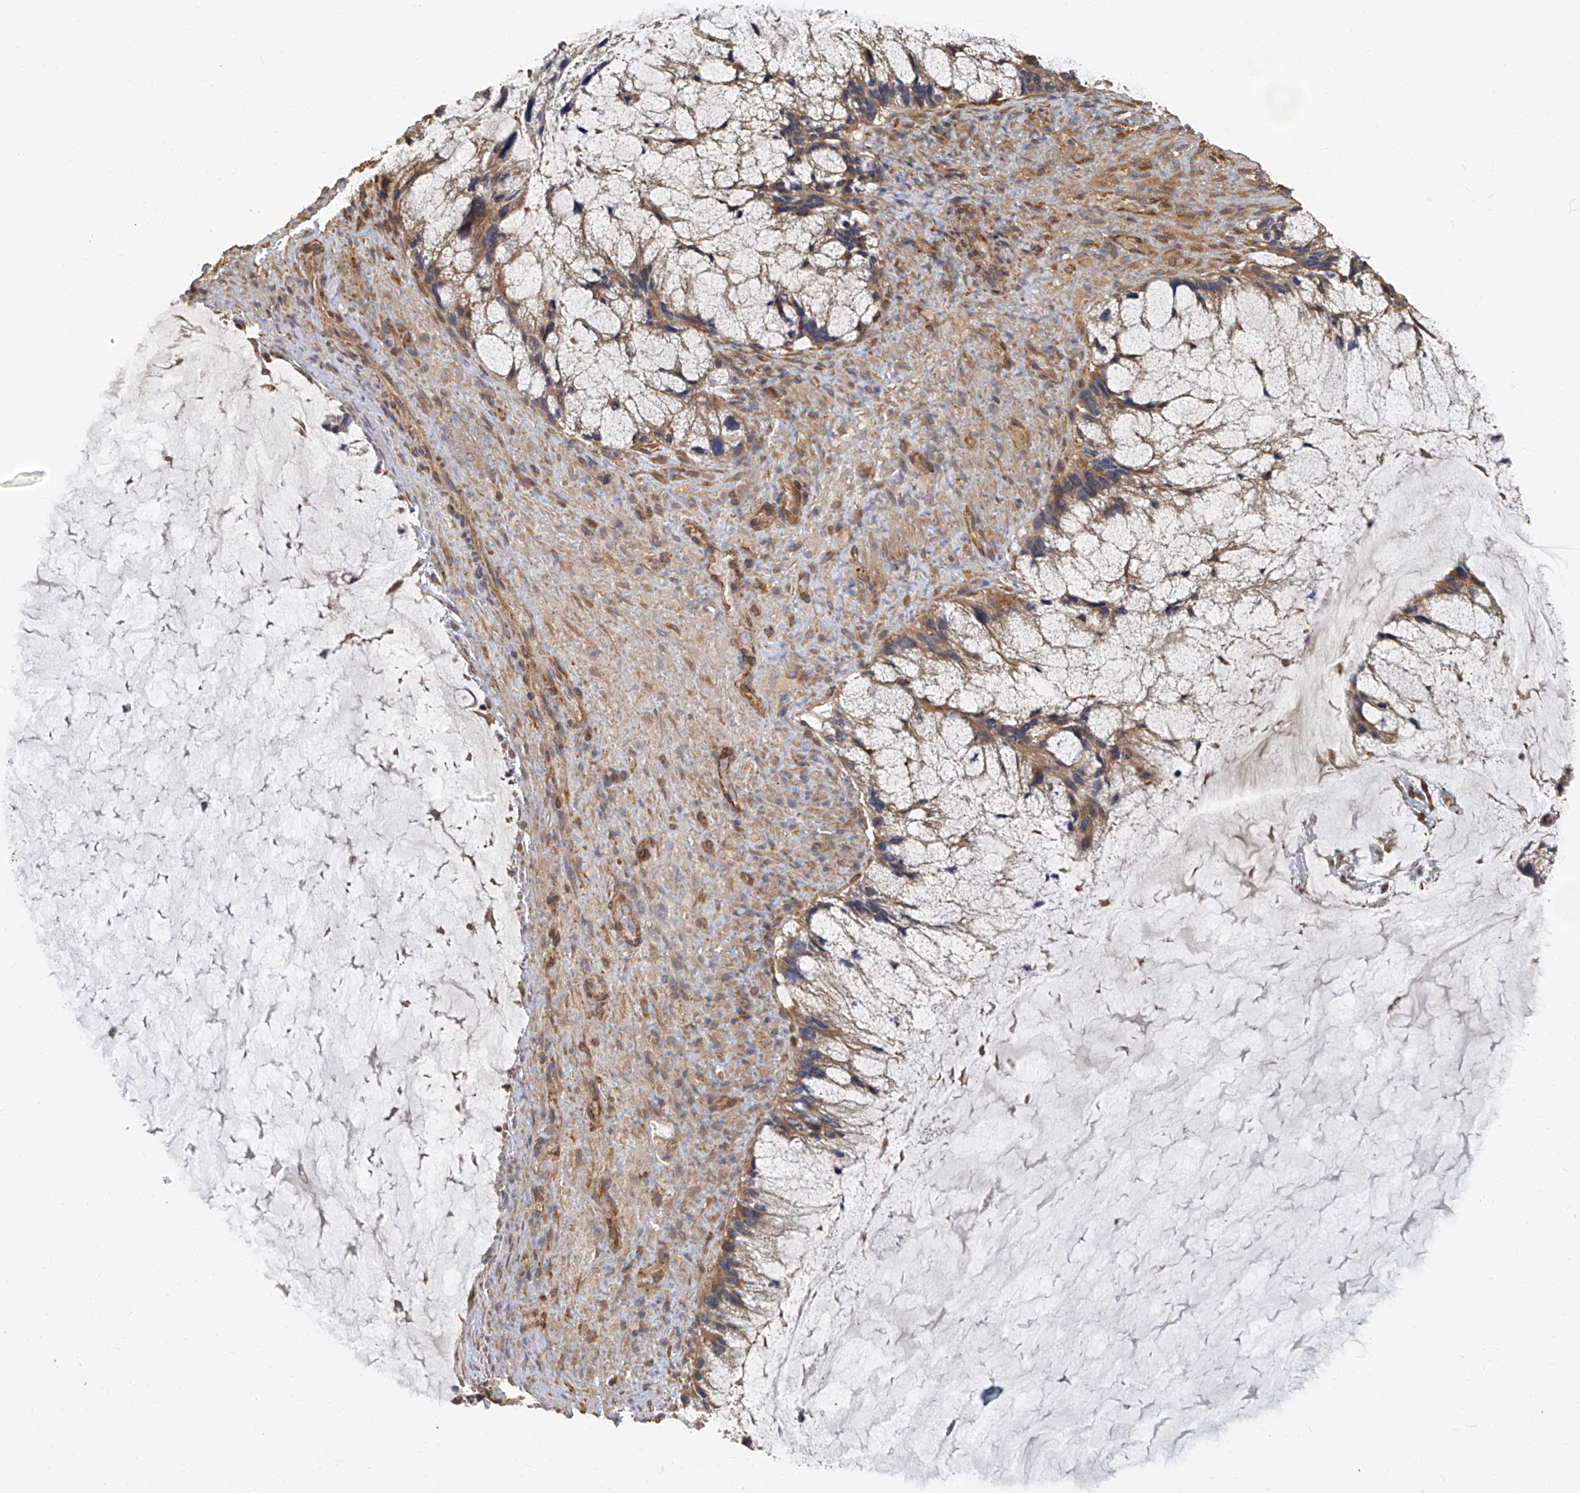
{"staining": {"intensity": "moderate", "quantity": ">75%", "location": "cytoplasmic/membranous"}, "tissue": "ovarian cancer", "cell_type": "Tumor cells", "image_type": "cancer", "snomed": [{"axis": "morphology", "description": "Cystadenocarcinoma, mucinous, NOS"}, {"axis": "topography", "description": "Ovary"}], "caption": "IHC staining of ovarian cancer, which shows medium levels of moderate cytoplasmic/membranous staining in about >75% of tumor cells indicating moderate cytoplasmic/membranous protein staining. The staining was performed using DAB (brown) for protein detection and nuclei were counterstained in hematoxylin (blue).", "gene": "SEPTIN7", "patient": {"sex": "female", "age": 37}}